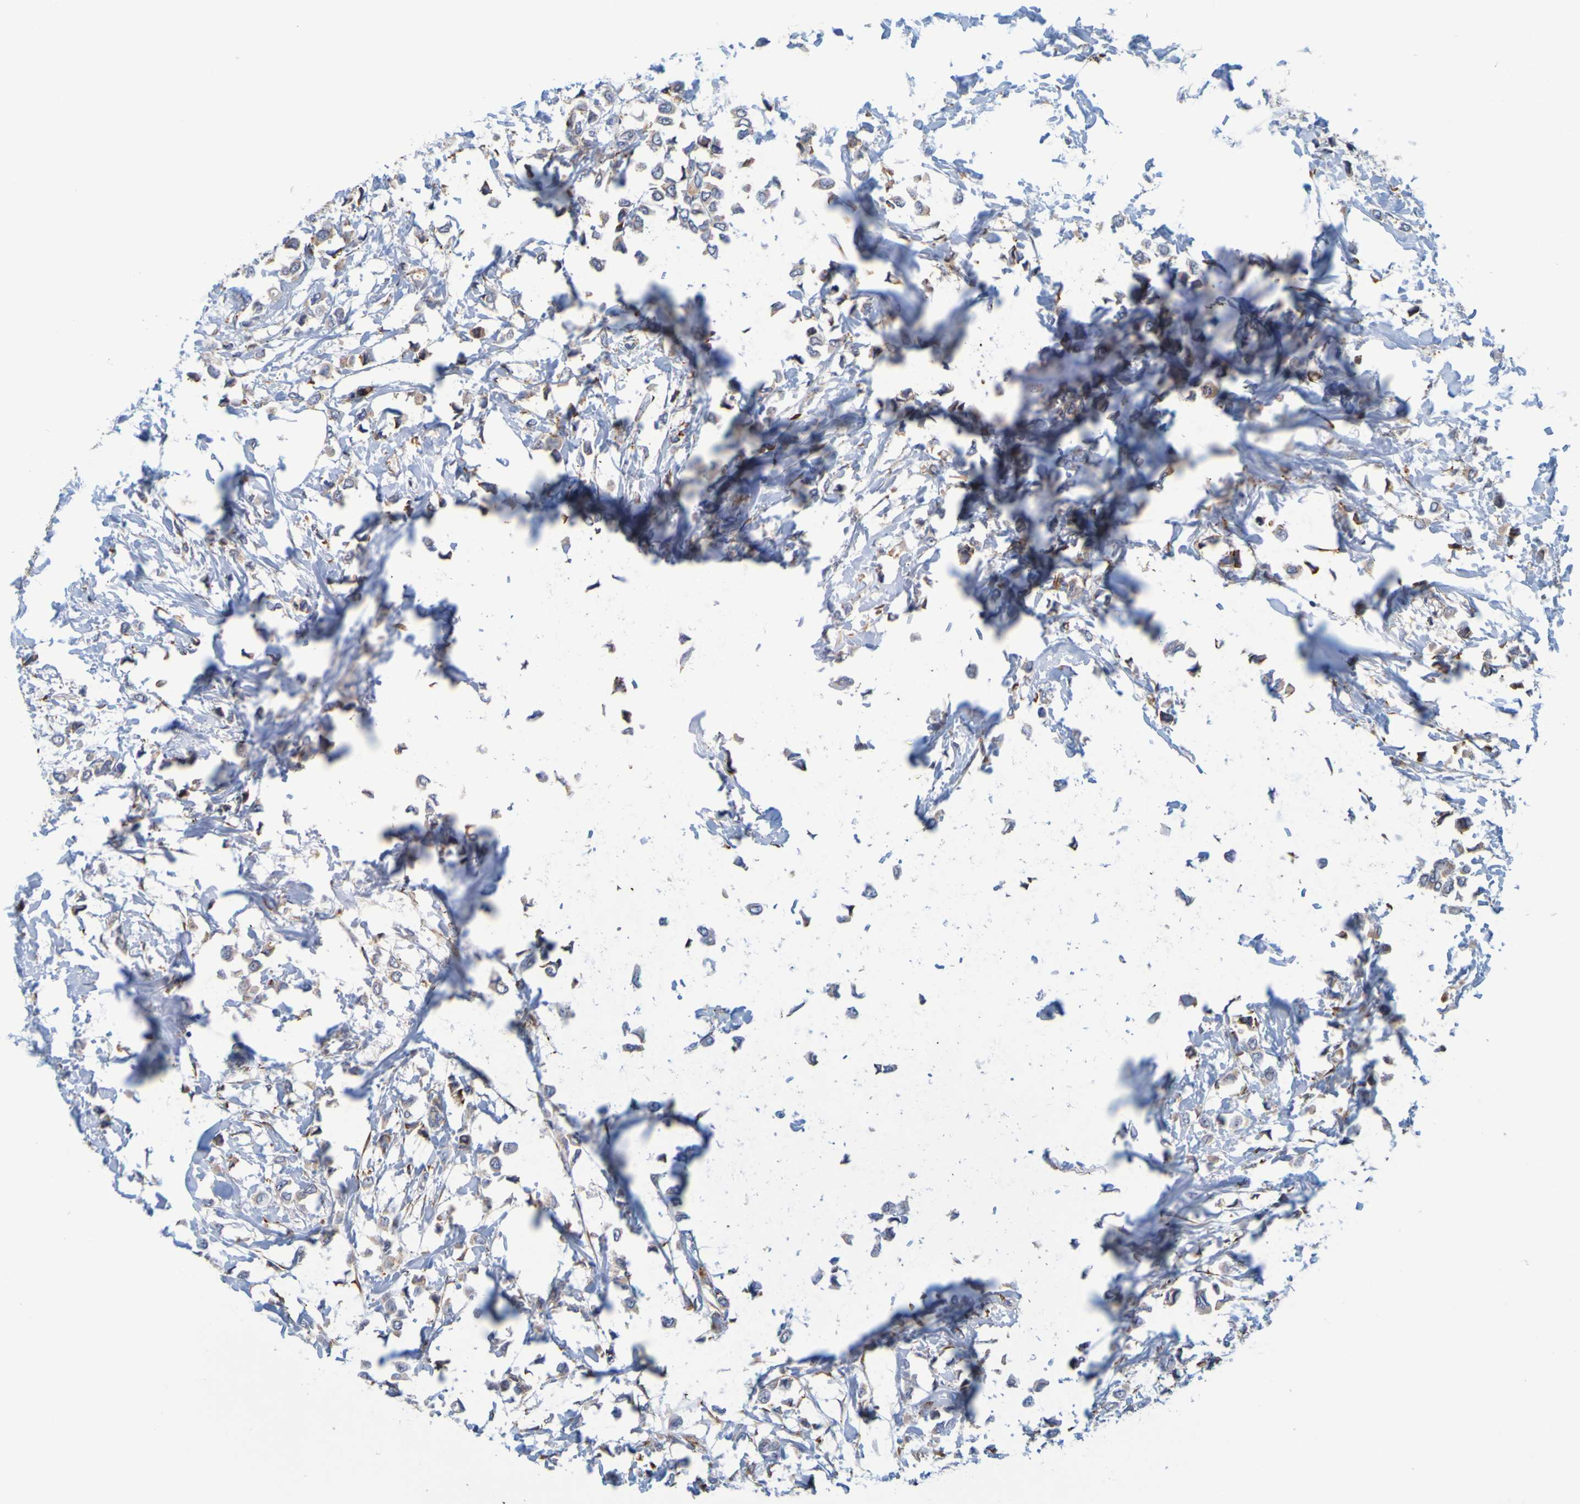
{"staining": {"intensity": "moderate", "quantity": ">75%", "location": "cytoplasmic/membranous"}, "tissue": "breast cancer", "cell_type": "Tumor cells", "image_type": "cancer", "snomed": [{"axis": "morphology", "description": "Lobular carcinoma"}, {"axis": "topography", "description": "Breast"}], "caption": "DAB (3,3'-diaminobenzidine) immunohistochemical staining of breast cancer exhibits moderate cytoplasmic/membranous protein expression in about >75% of tumor cells. (IHC, brightfield microscopy, high magnification).", "gene": "SIL1", "patient": {"sex": "female", "age": 51}}